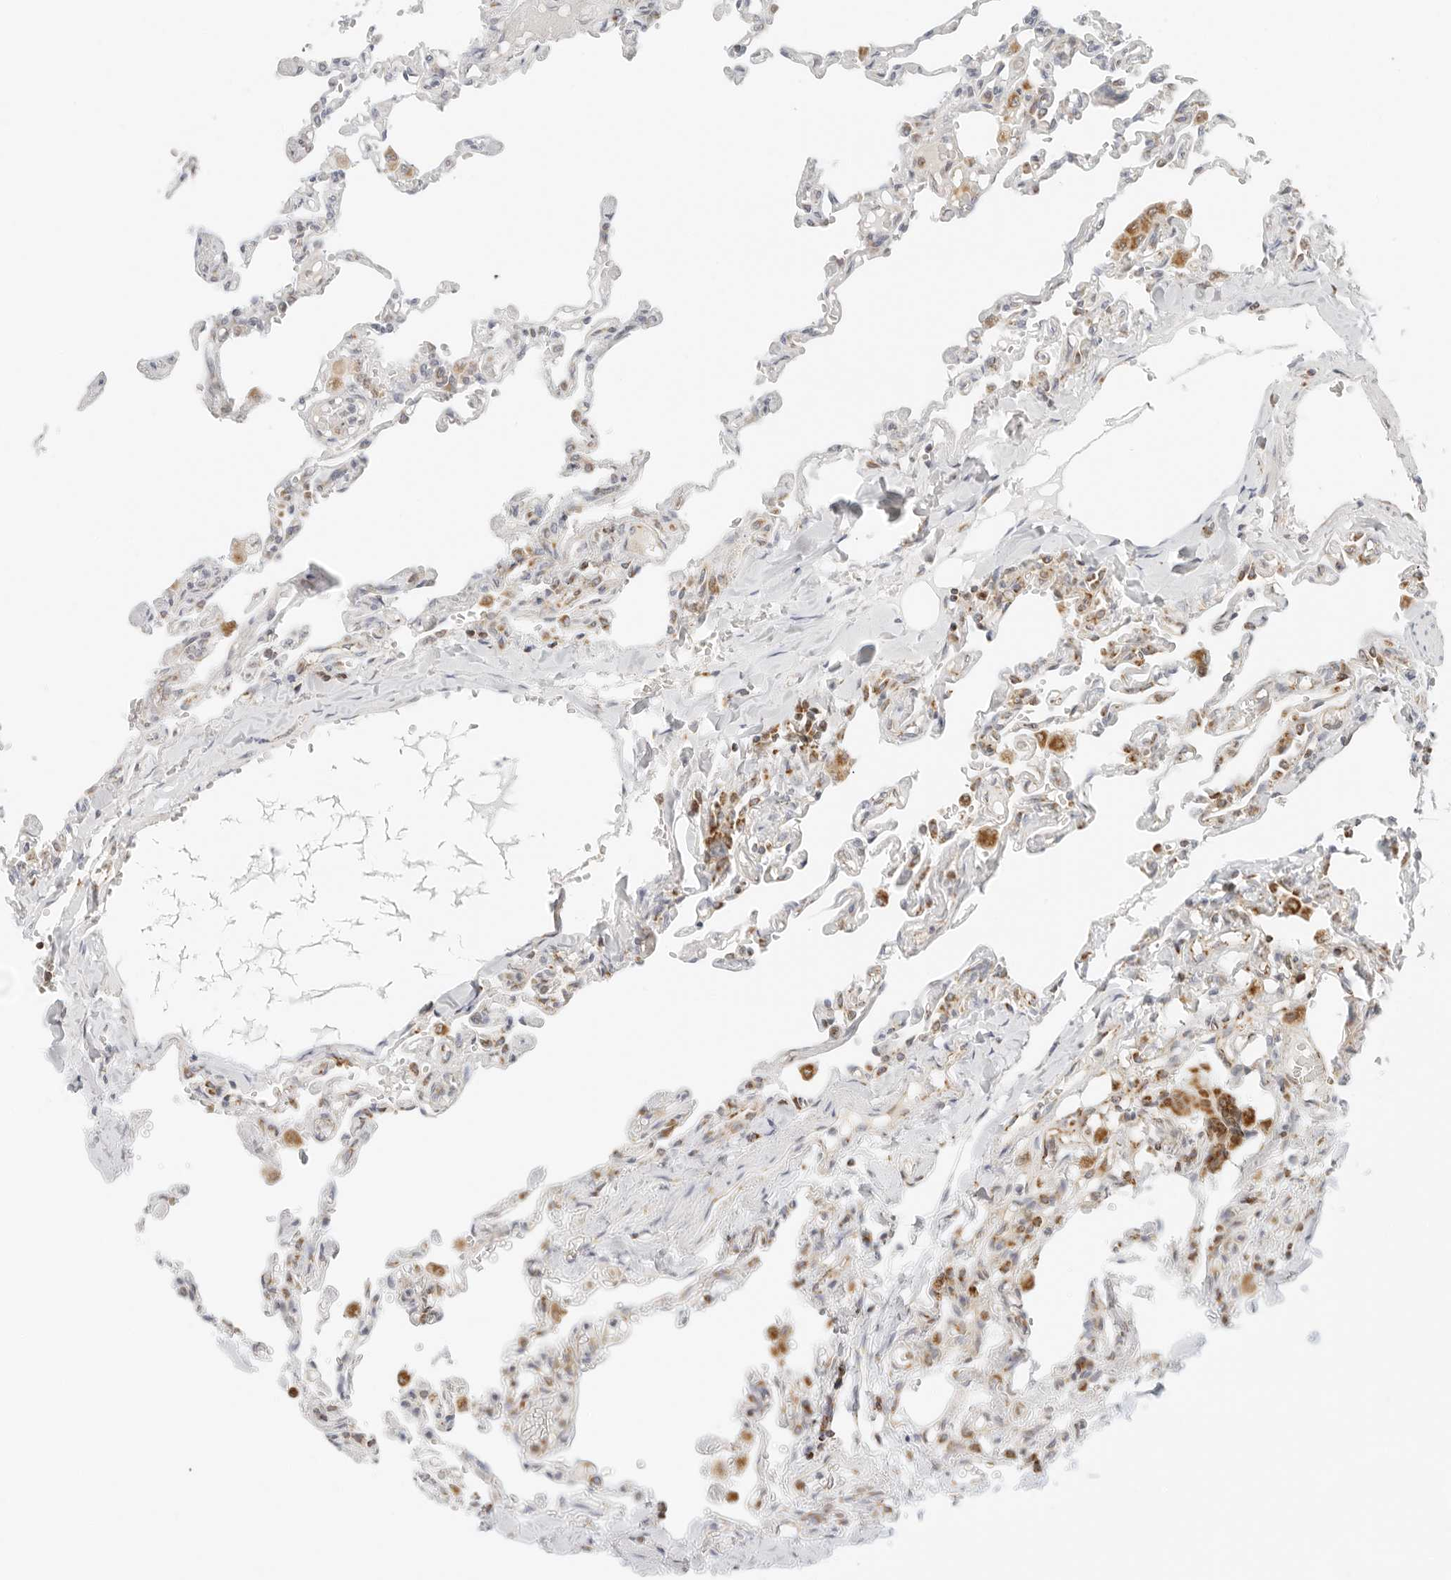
{"staining": {"intensity": "negative", "quantity": "none", "location": "none"}, "tissue": "lung", "cell_type": "Alveolar cells", "image_type": "normal", "snomed": [{"axis": "morphology", "description": "Normal tissue, NOS"}, {"axis": "topography", "description": "Lung"}], "caption": "DAB (3,3'-diaminobenzidine) immunohistochemical staining of benign human lung displays no significant positivity in alveolar cells.", "gene": "RC3H1", "patient": {"sex": "male", "age": 21}}